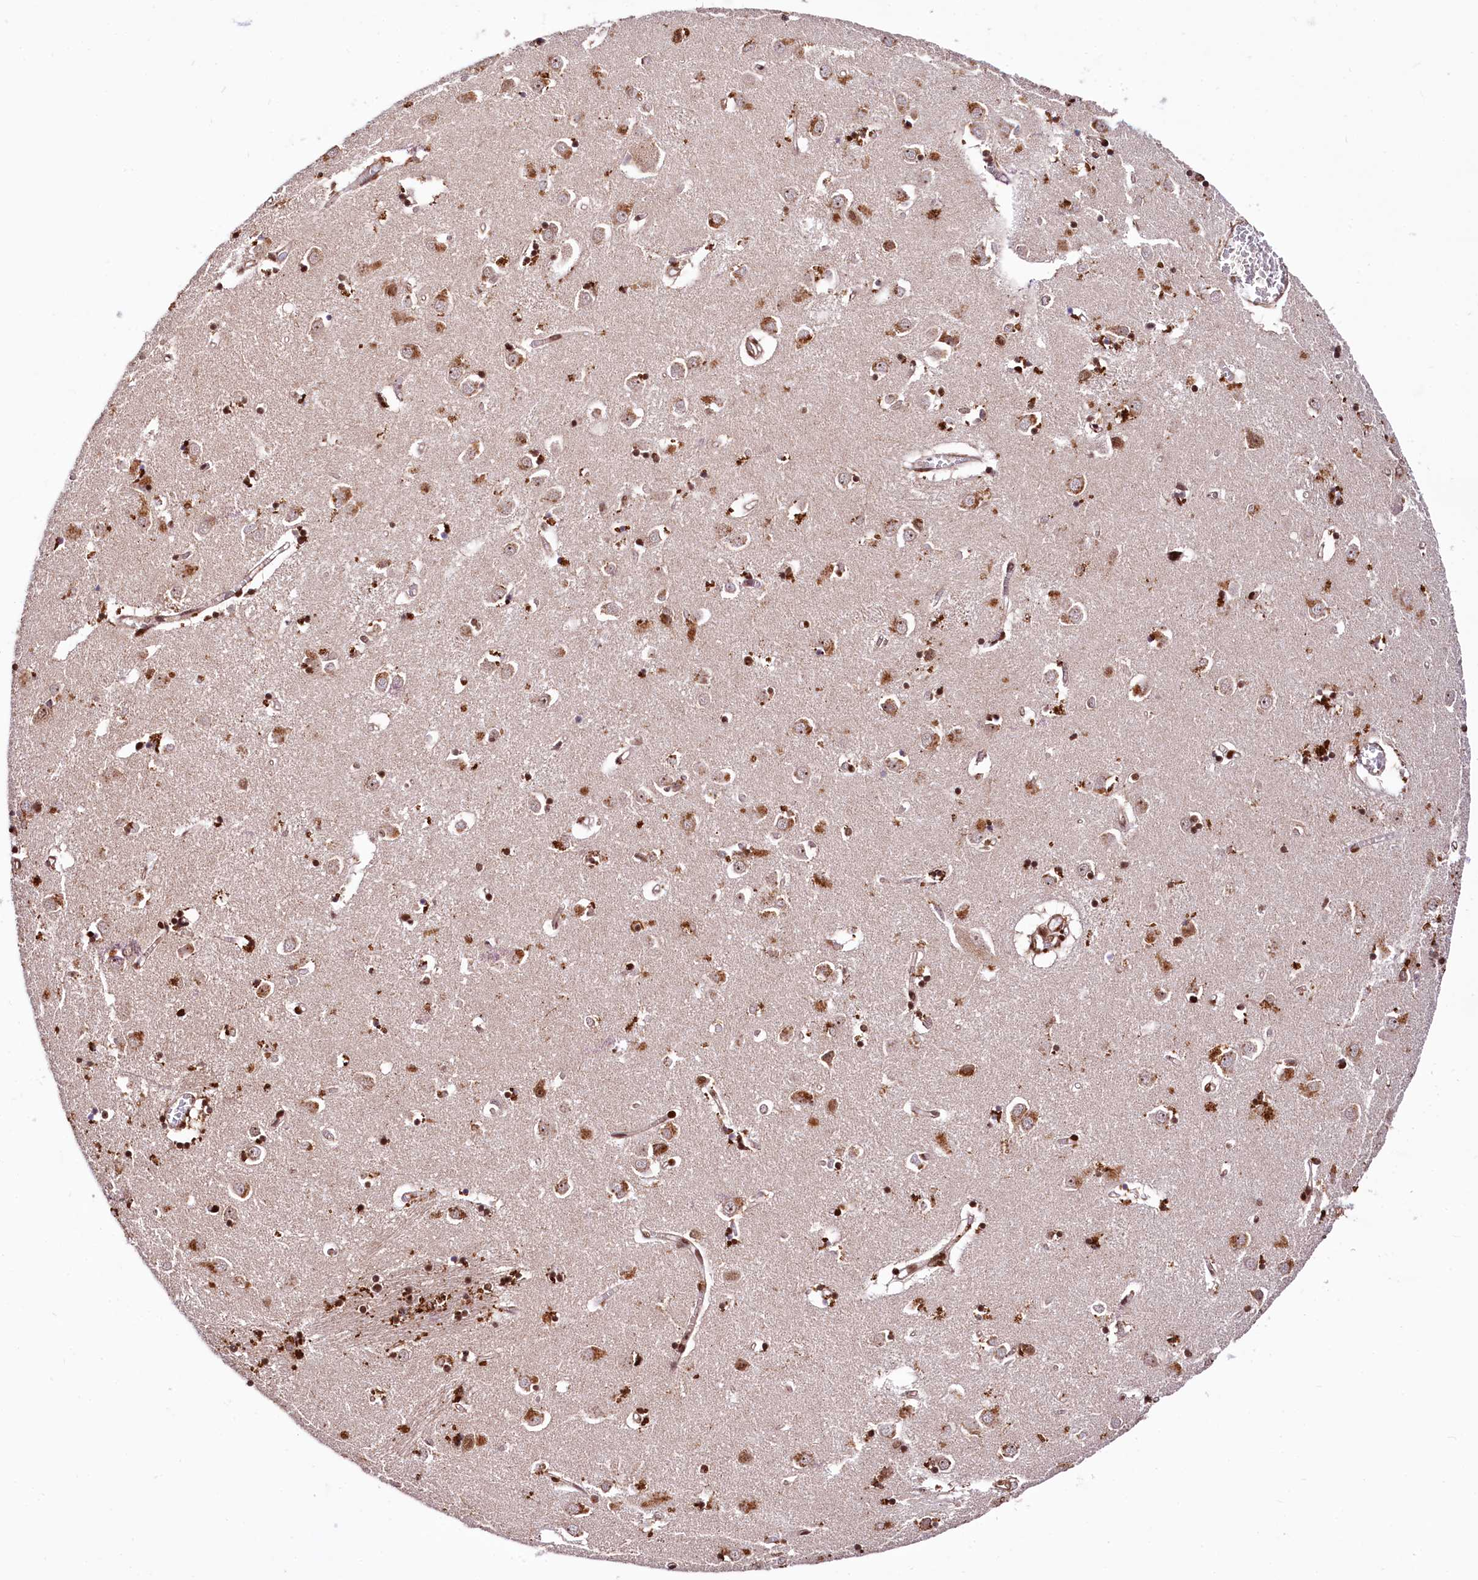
{"staining": {"intensity": "strong", "quantity": ">75%", "location": "cytoplasmic/membranous,nuclear"}, "tissue": "caudate", "cell_type": "Glial cells", "image_type": "normal", "snomed": [{"axis": "morphology", "description": "Normal tissue, NOS"}, {"axis": "topography", "description": "Lateral ventricle wall"}], "caption": "Strong cytoplasmic/membranous,nuclear positivity for a protein is identified in about >75% of glial cells of normal caudate using immunohistochemistry (IHC).", "gene": "PDS5B", "patient": {"sex": "male", "age": 70}}